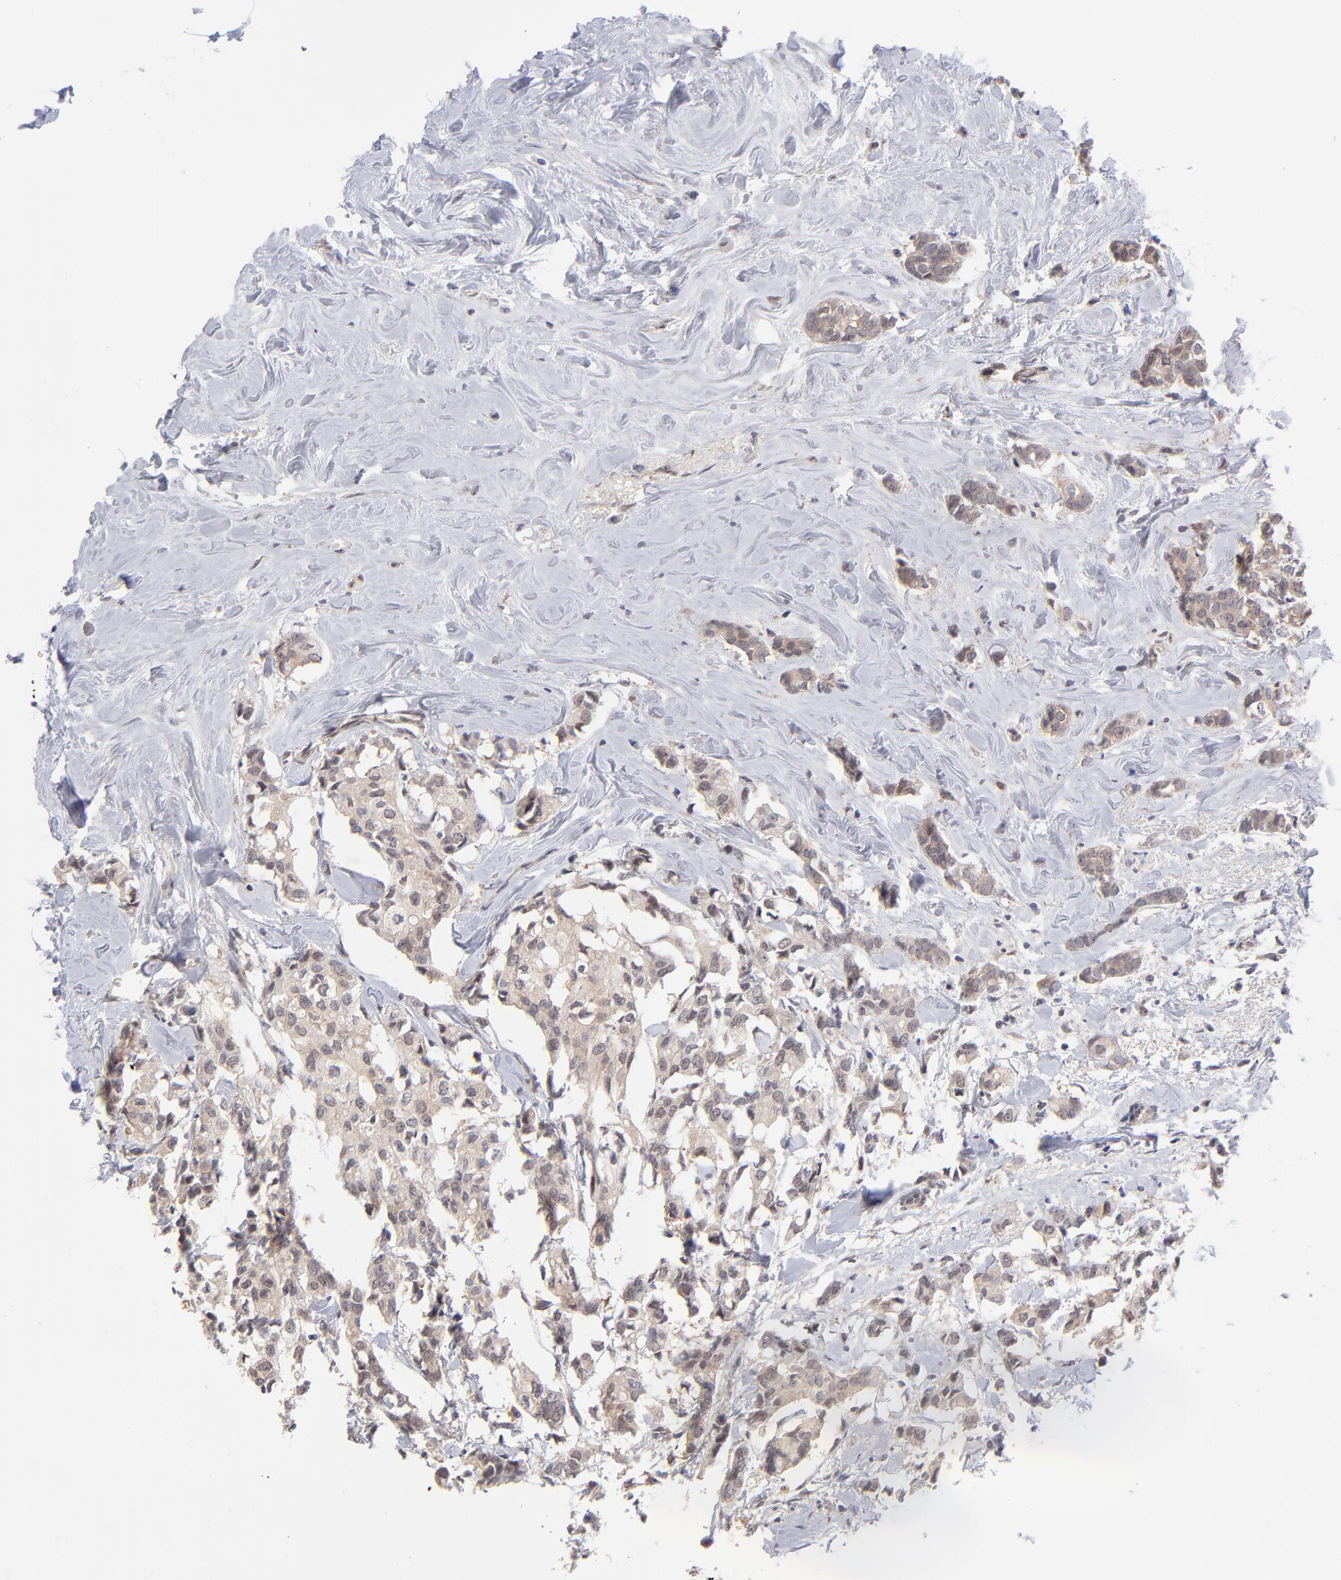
{"staining": {"intensity": "moderate", "quantity": ">75%", "location": "cytoplasmic/membranous"}, "tissue": "breast cancer", "cell_type": "Tumor cells", "image_type": "cancer", "snomed": [{"axis": "morphology", "description": "Duct carcinoma"}, {"axis": "topography", "description": "Breast"}], "caption": "This is an image of immunohistochemistry staining of breast cancer, which shows moderate staining in the cytoplasmic/membranous of tumor cells.", "gene": "UBE2E3", "patient": {"sex": "female", "age": 84}}